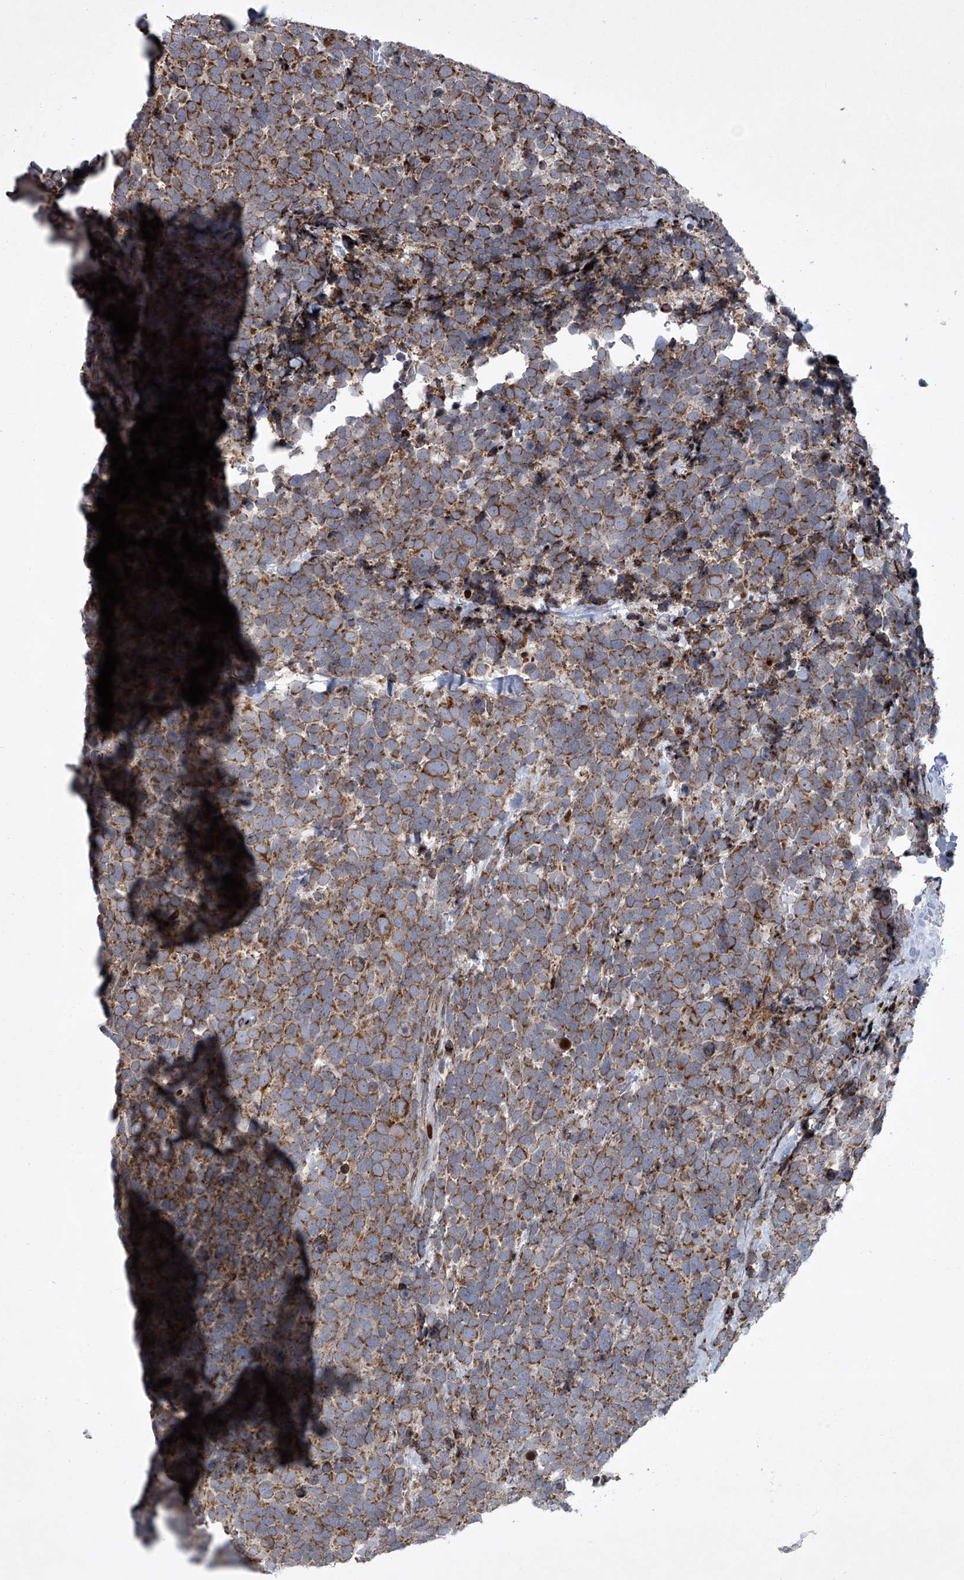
{"staining": {"intensity": "moderate", "quantity": ">75%", "location": "cytoplasmic/membranous"}, "tissue": "urothelial cancer", "cell_type": "Tumor cells", "image_type": "cancer", "snomed": [{"axis": "morphology", "description": "Urothelial carcinoma, High grade"}, {"axis": "topography", "description": "Urinary bladder"}], "caption": "Tumor cells show medium levels of moderate cytoplasmic/membranous positivity in approximately >75% of cells in human urothelial cancer.", "gene": "STRADA", "patient": {"sex": "female", "age": 82}}